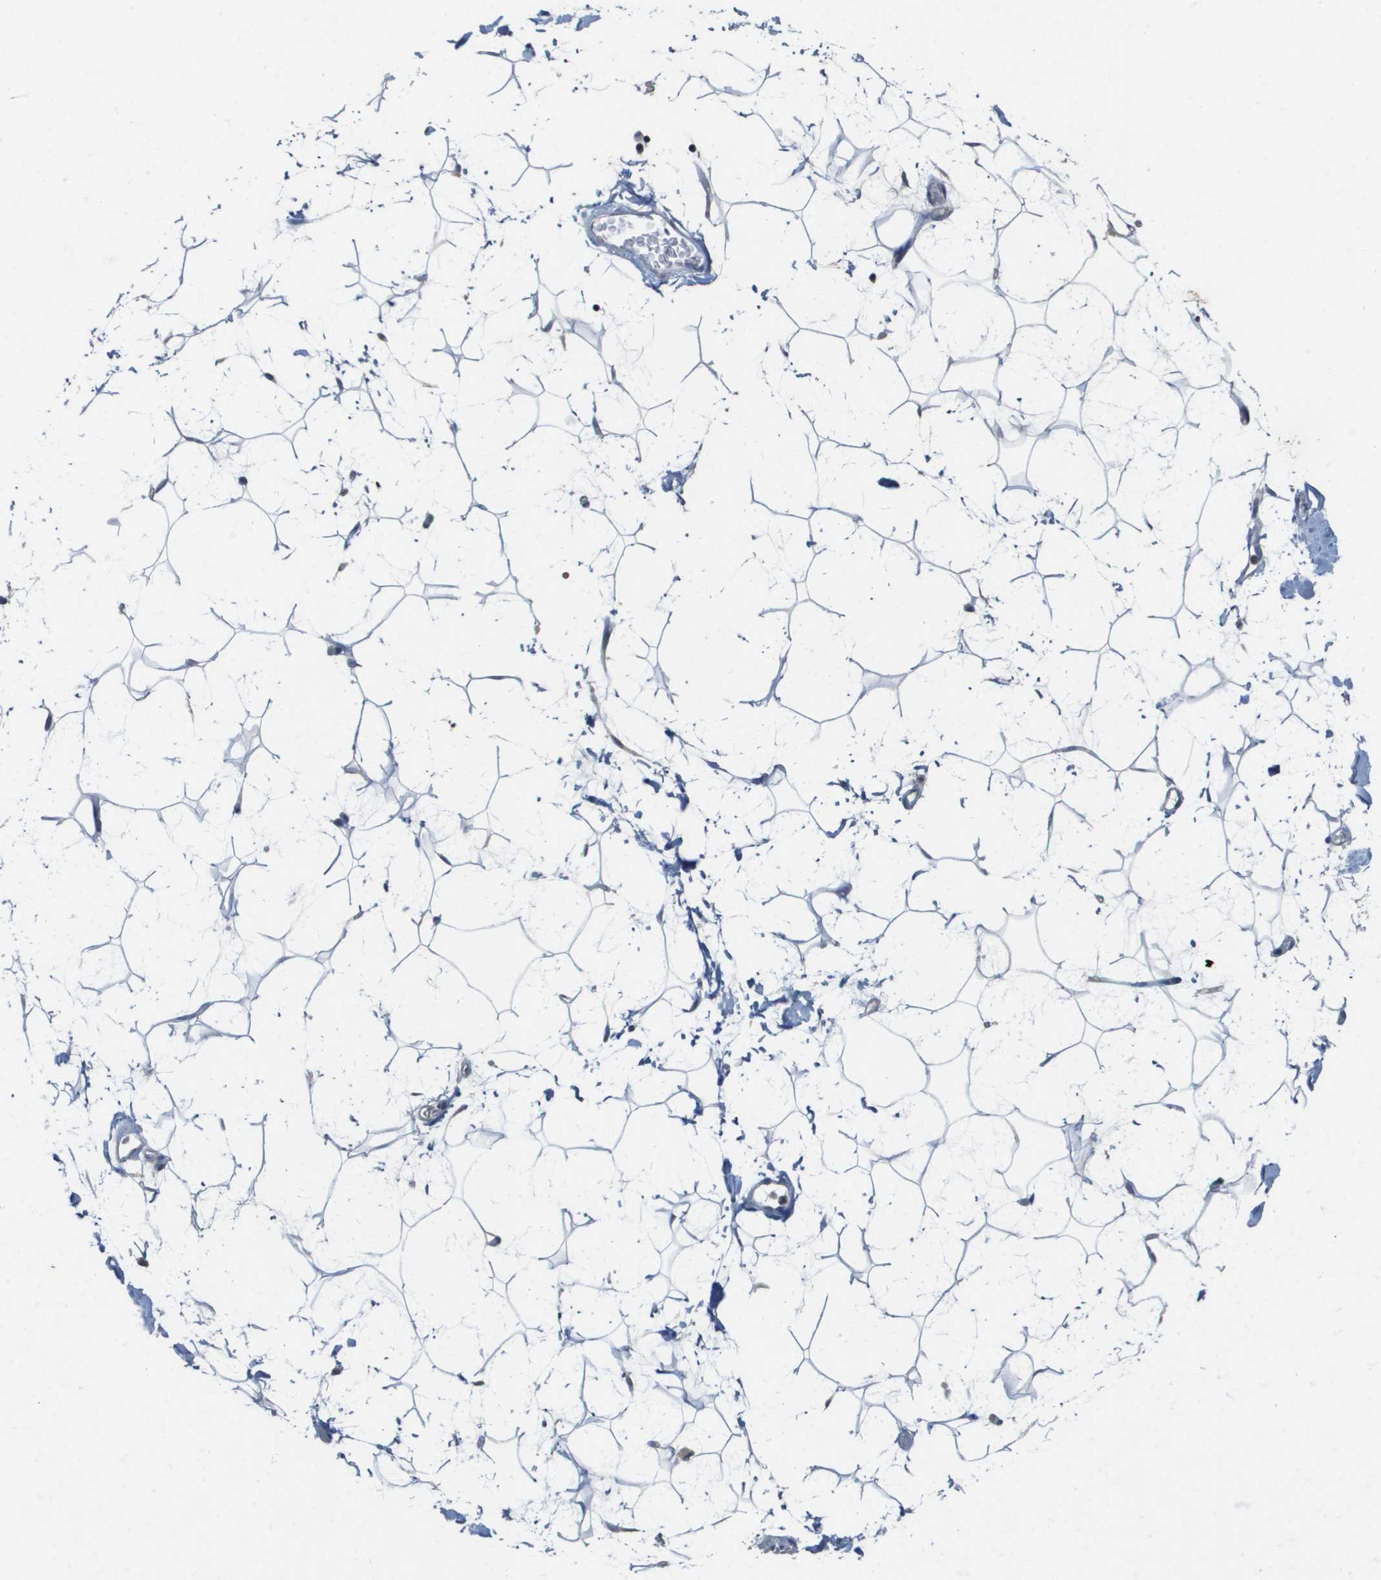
{"staining": {"intensity": "negative", "quantity": "none", "location": "none"}, "tissue": "adipose tissue", "cell_type": "Adipocytes", "image_type": "normal", "snomed": [{"axis": "morphology", "description": "Normal tissue, NOS"}, {"axis": "topography", "description": "Soft tissue"}], "caption": "A high-resolution photomicrograph shows immunohistochemistry staining of normal adipose tissue, which exhibits no significant expression in adipocytes.", "gene": "CAPN11", "patient": {"sex": "male", "age": 72}}